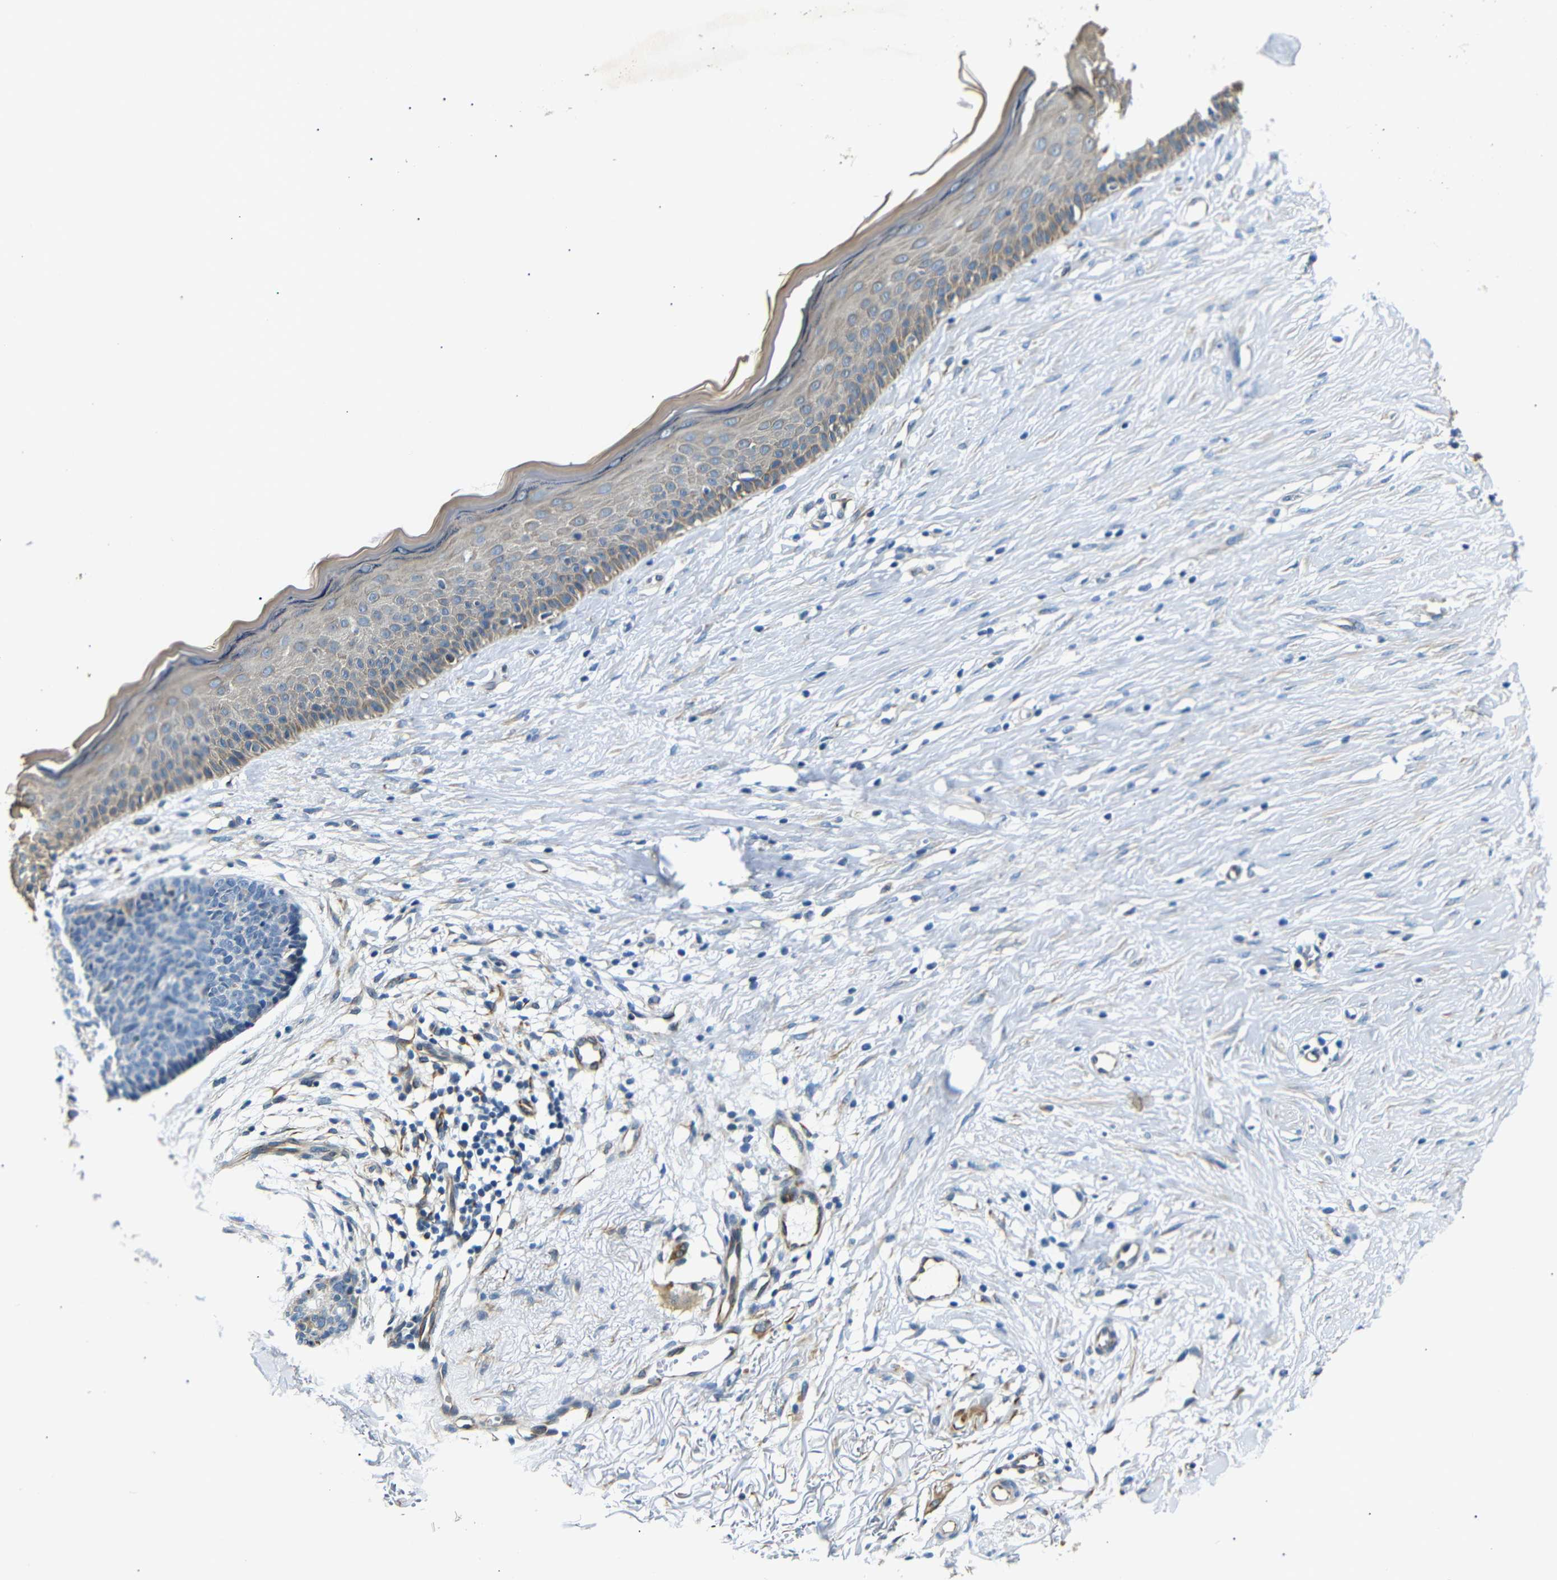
{"staining": {"intensity": "weak", "quantity": "<25%", "location": "cytoplasmic/membranous"}, "tissue": "skin cancer", "cell_type": "Tumor cells", "image_type": "cancer", "snomed": [{"axis": "morphology", "description": "Basal cell carcinoma"}, {"axis": "topography", "description": "Skin"}], "caption": "Tumor cells are negative for protein expression in human skin cancer (basal cell carcinoma).", "gene": "TAFA1", "patient": {"sex": "female", "age": 70}}